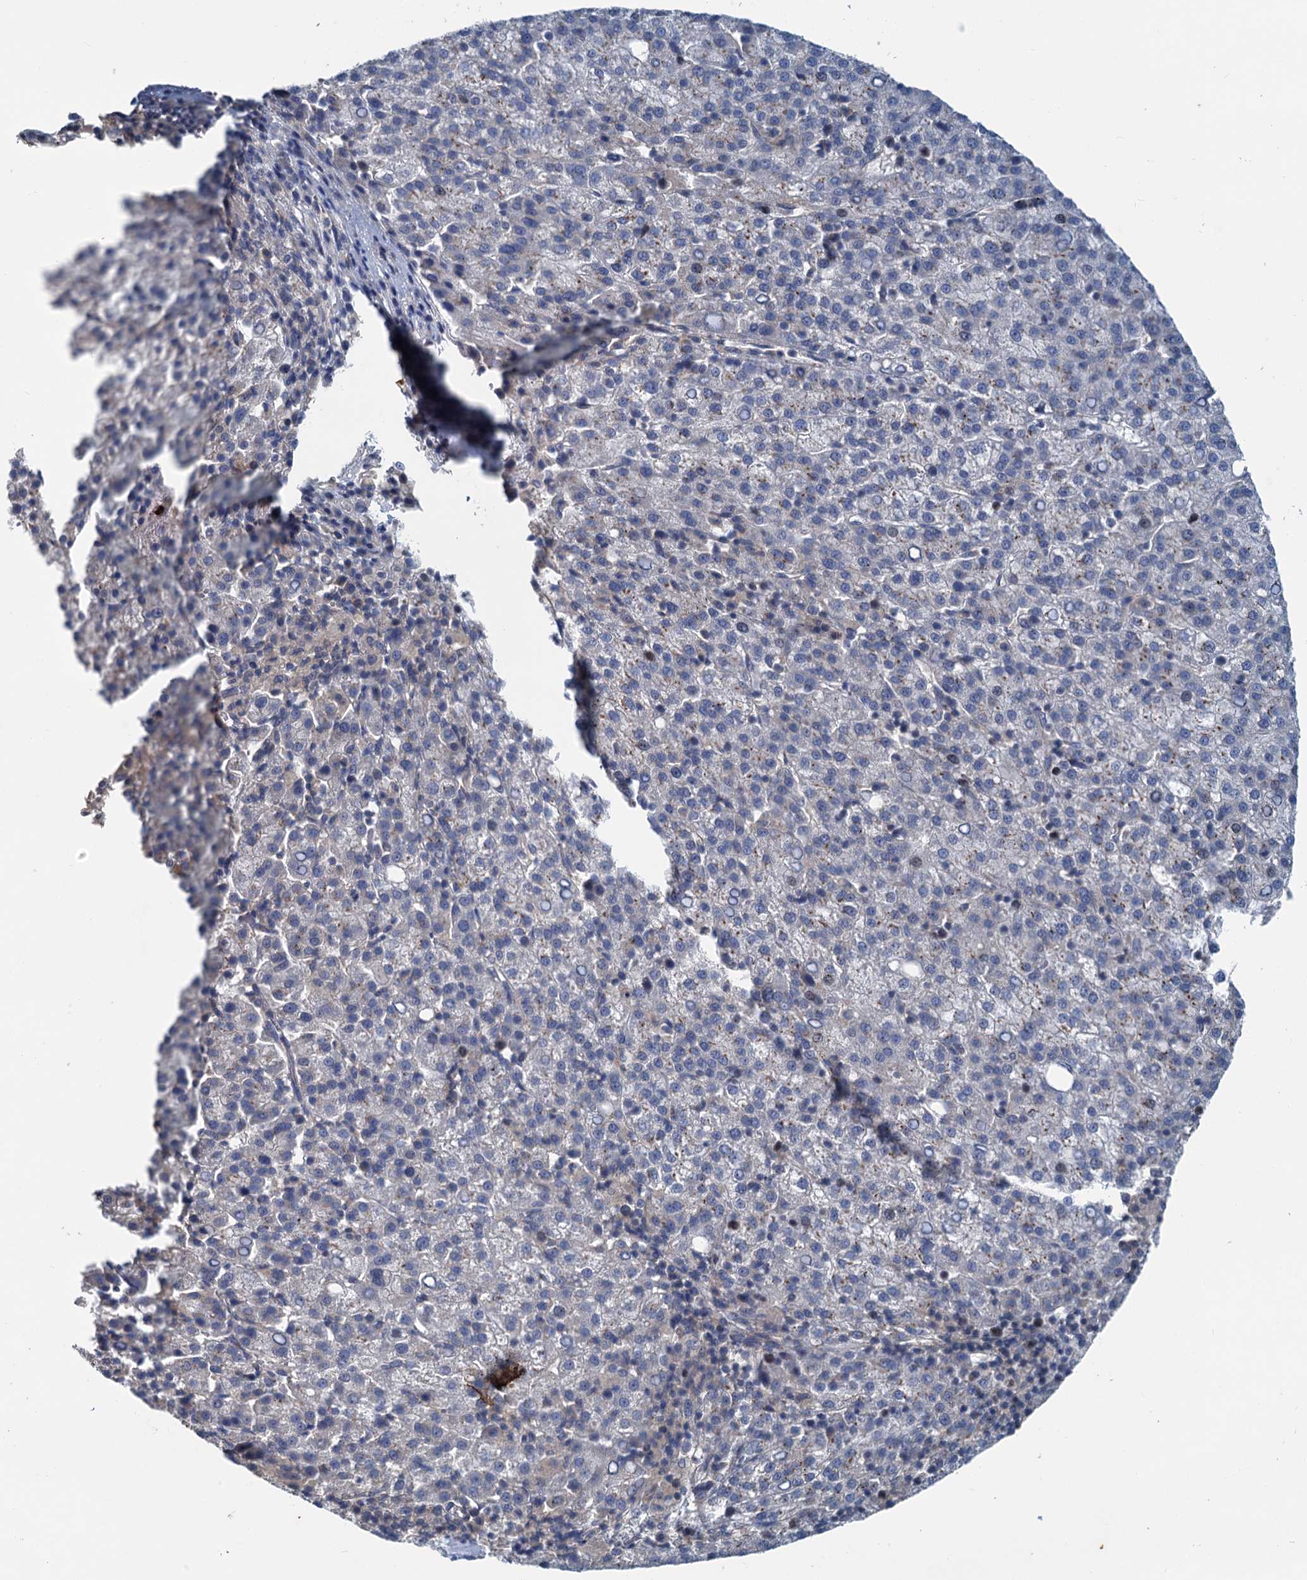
{"staining": {"intensity": "negative", "quantity": "none", "location": "none"}, "tissue": "liver cancer", "cell_type": "Tumor cells", "image_type": "cancer", "snomed": [{"axis": "morphology", "description": "Carcinoma, Hepatocellular, NOS"}, {"axis": "topography", "description": "Liver"}], "caption": "Image shows no protein positivity in tumor cells of hepatocellular carcinoma (liver) tissue.", "gene": "TEDC1", "patient": {"sex": "female", "age": 58}}